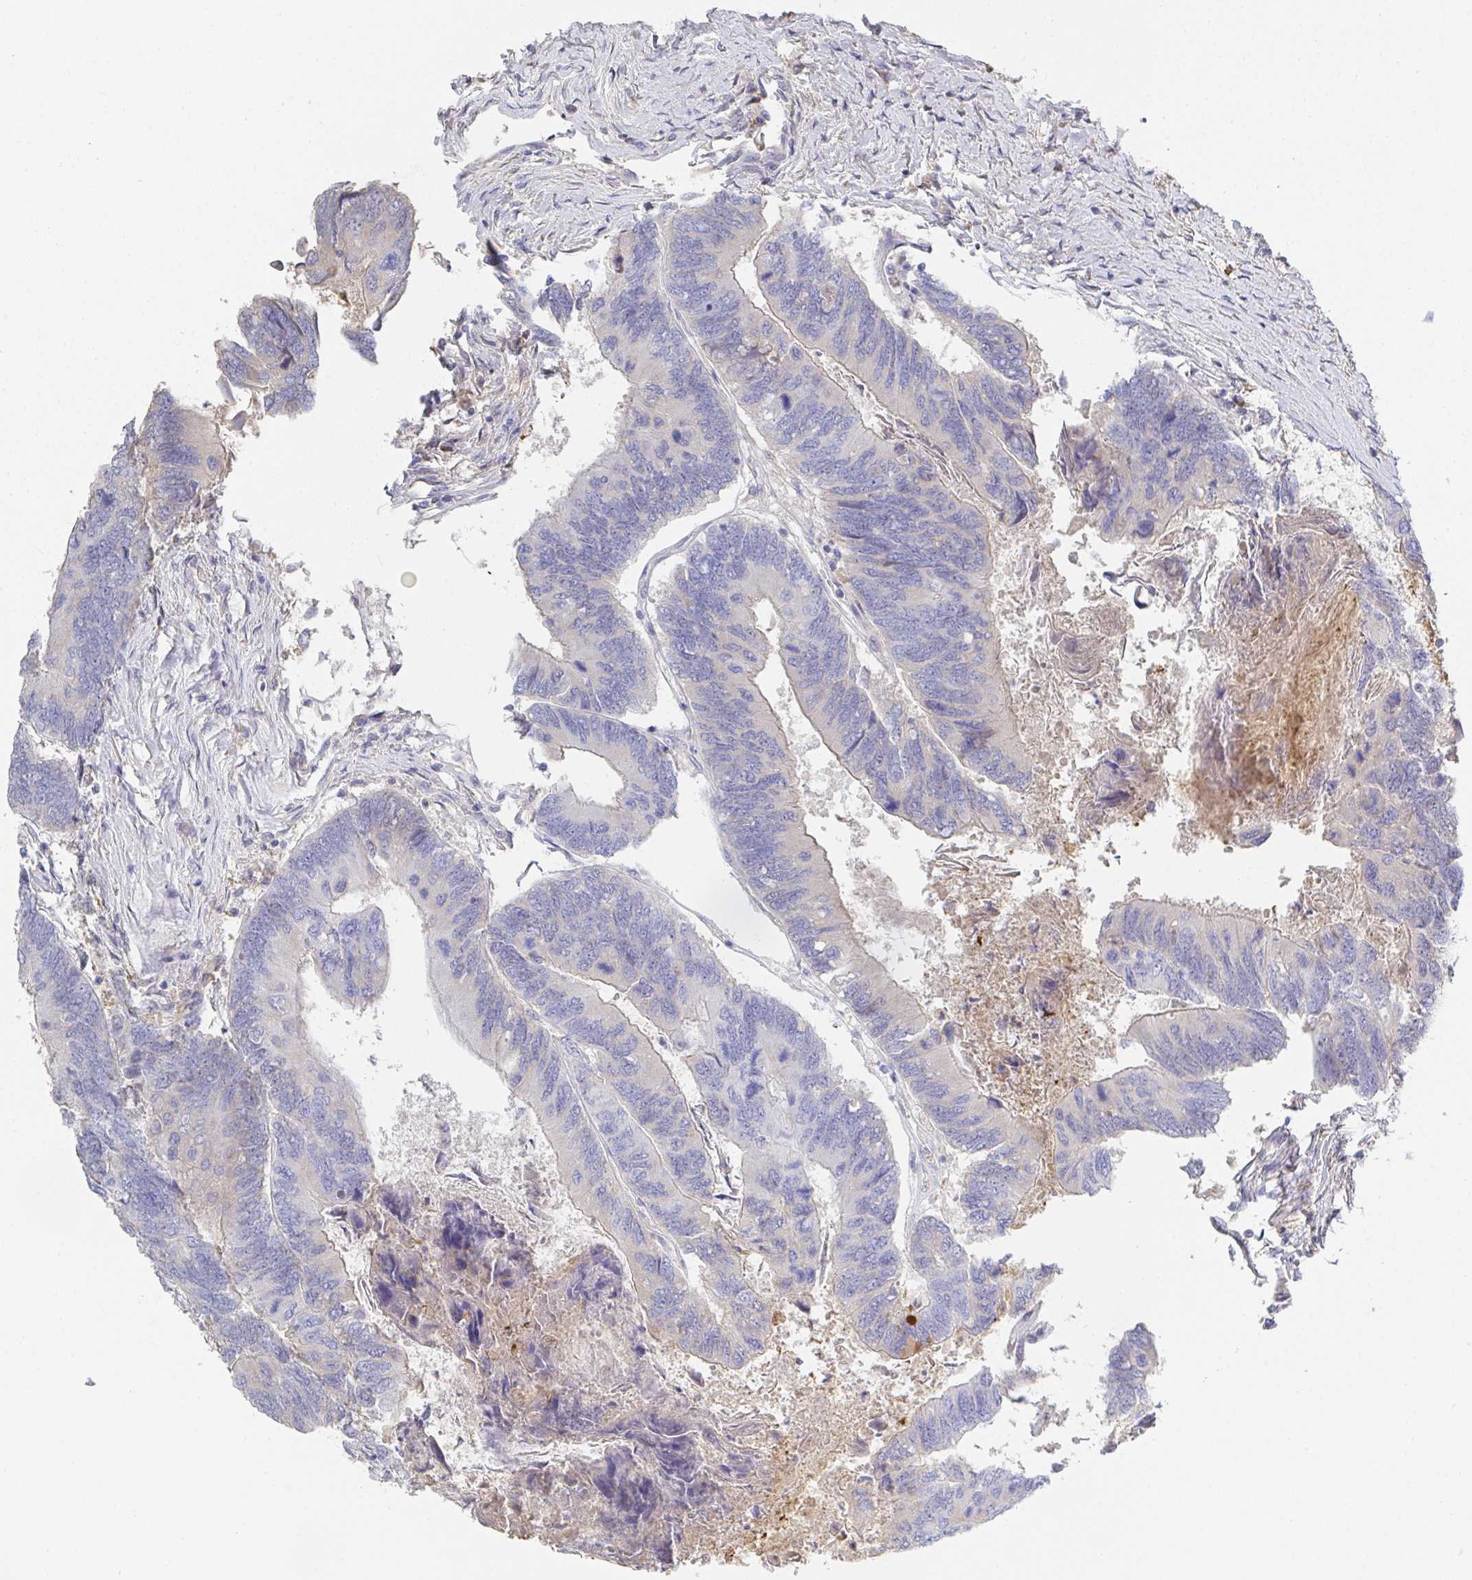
{"staining": {"intensity": "negative", "quantity": "none", "location": "none"}, "tissue": "colorectal cancer", "cell_type": "Tumor cells", "image_type": "cancer", "snomed": [{"axis": "morphology", "description": "Adenocarcinoma, NOS"}, {"axis": "topography", "description": "Colon"}], "caption": "The image displays no significant positivity in tumor cells of colorectal cancer (adenocarcinoma). (DAB (3,3'-diaminobenzidine) IHC, high magnification).", "gene": "ANO5", "patient": {"sex": "female", "age": 67}}